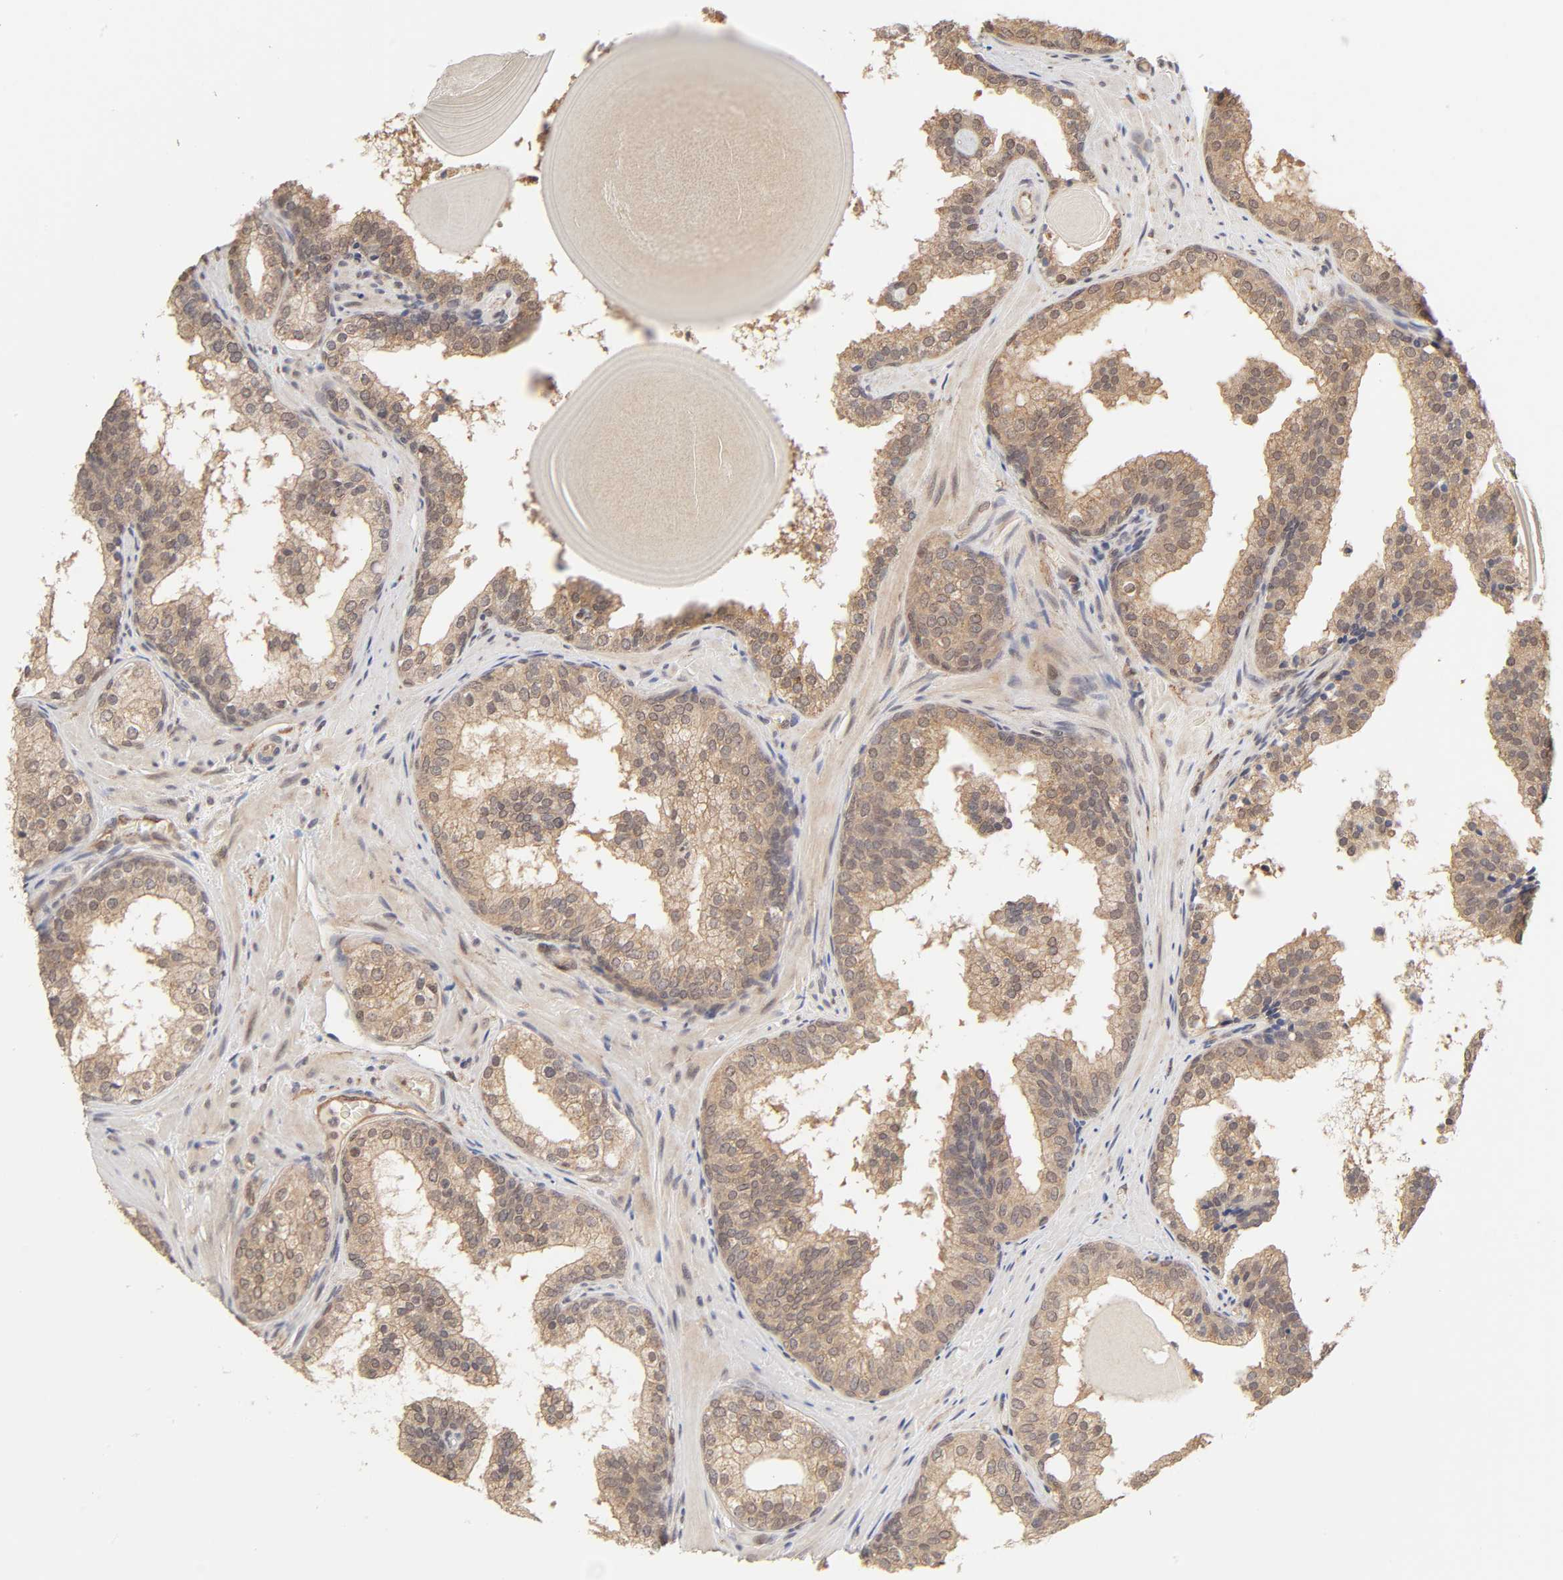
{"staining": {"intensity": "moderate", "quantity": ">75%", "location": "cytoplasmic/membranous"}, "tissue": "prostate cancer", "cell_type": "Tumor cells", "image_type": "cancer", "snomed": [{"axis": "morphology", "description": "Adenocarcinoma, Low grade"}, {"axis": "topography", "description": "Prostate"}], "caption": "Human prostate cancer (adenocarcinoma (low-grade)) stained with a brown dye exhibits moderate cytoplasmic/membranous positive expression in approximately >75% of tumor cells.", "gene": "MAPK1", "patient": {"sex": "male", "age": 63}}